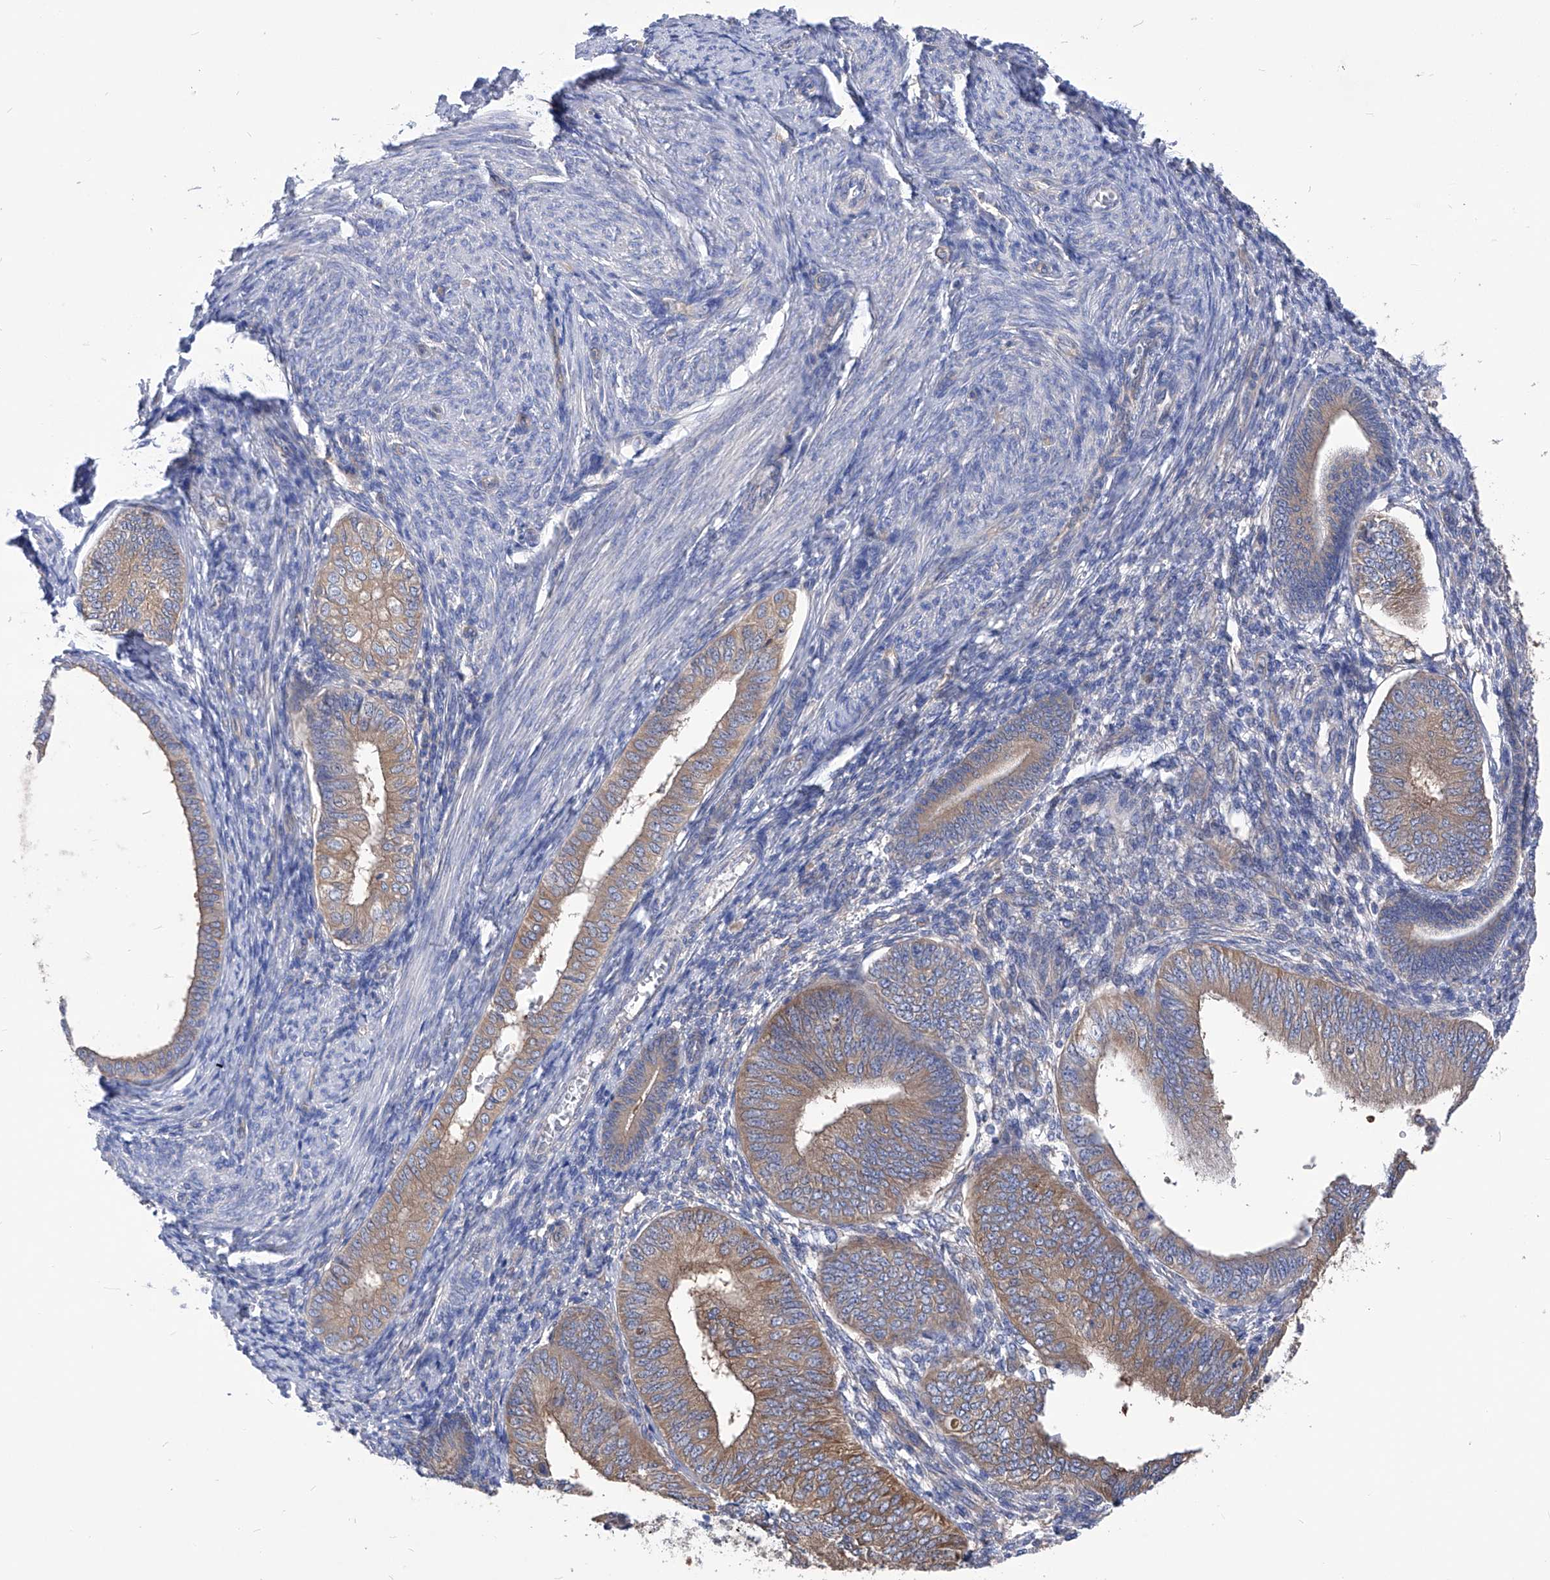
{"staining": {"intensity": "moderate", "quantity": ">75%", "location": "cytoplasmic/membranous"}, "tissue": "endometrial cancer", "cell_type": "Tumor cells", "image_type": "cancer", "snomed": [{"axis": "morphology", "description": "Adenocarcinoma, NOS"}, {"axis": "topography", "description": "Endometrium"}], "caption": "Brown immunohistochemical staining in adenocarcinoma (endometrial) demonstrates moderate cytoplasmic/membranous expression in approximately >75% of tumor cells. (Stains: DAB in brown, nuclei in blue, Microscopy: brightfield microscopy at high magnification).", "gene": "XPNPEP1", "patient": {"sex": "female", "age": 58}}